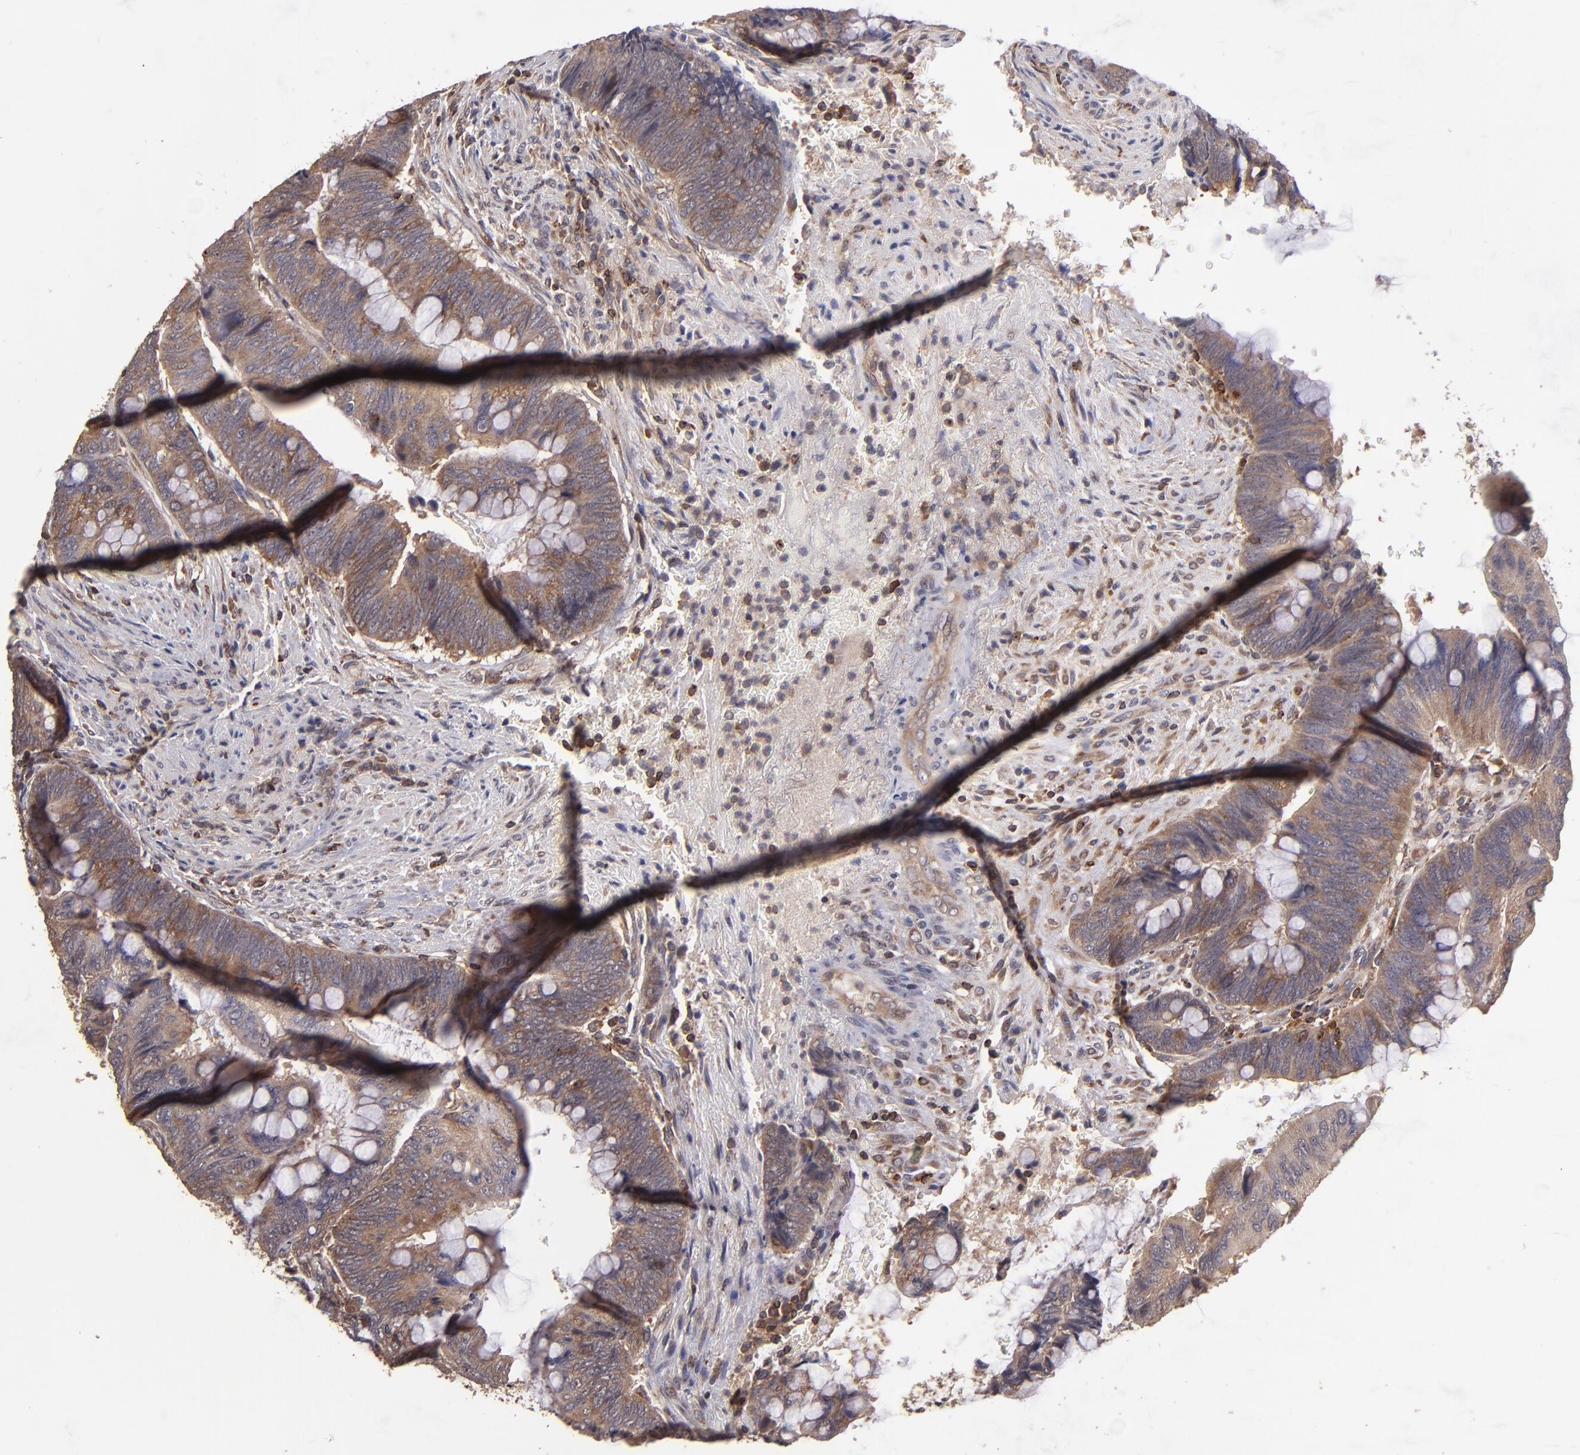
{"staining": {"intensity": "strong", "quantity": ">75%", "location": "cytoplasmic/membranous"}, "tissue": "colorectal cancer", "cell_type": "Tumor cells", "image_type": "cancer", "snomed": [{"axis": "morphology", "description": "Normal tissue, NOS"}, {"axis": "morphology", "description": "Adenocarcinoma, NOS"}, {"axis": "topography", "description": "Rectum"}], "caption": "Protein analysis of adenocarcinoma (colorectal) tissue reveals strong cytoplasmic/membranous positivity in about >75% of tumor cells.", "gene": "NF2", "patient": {"sex": "male", "age": 92}}